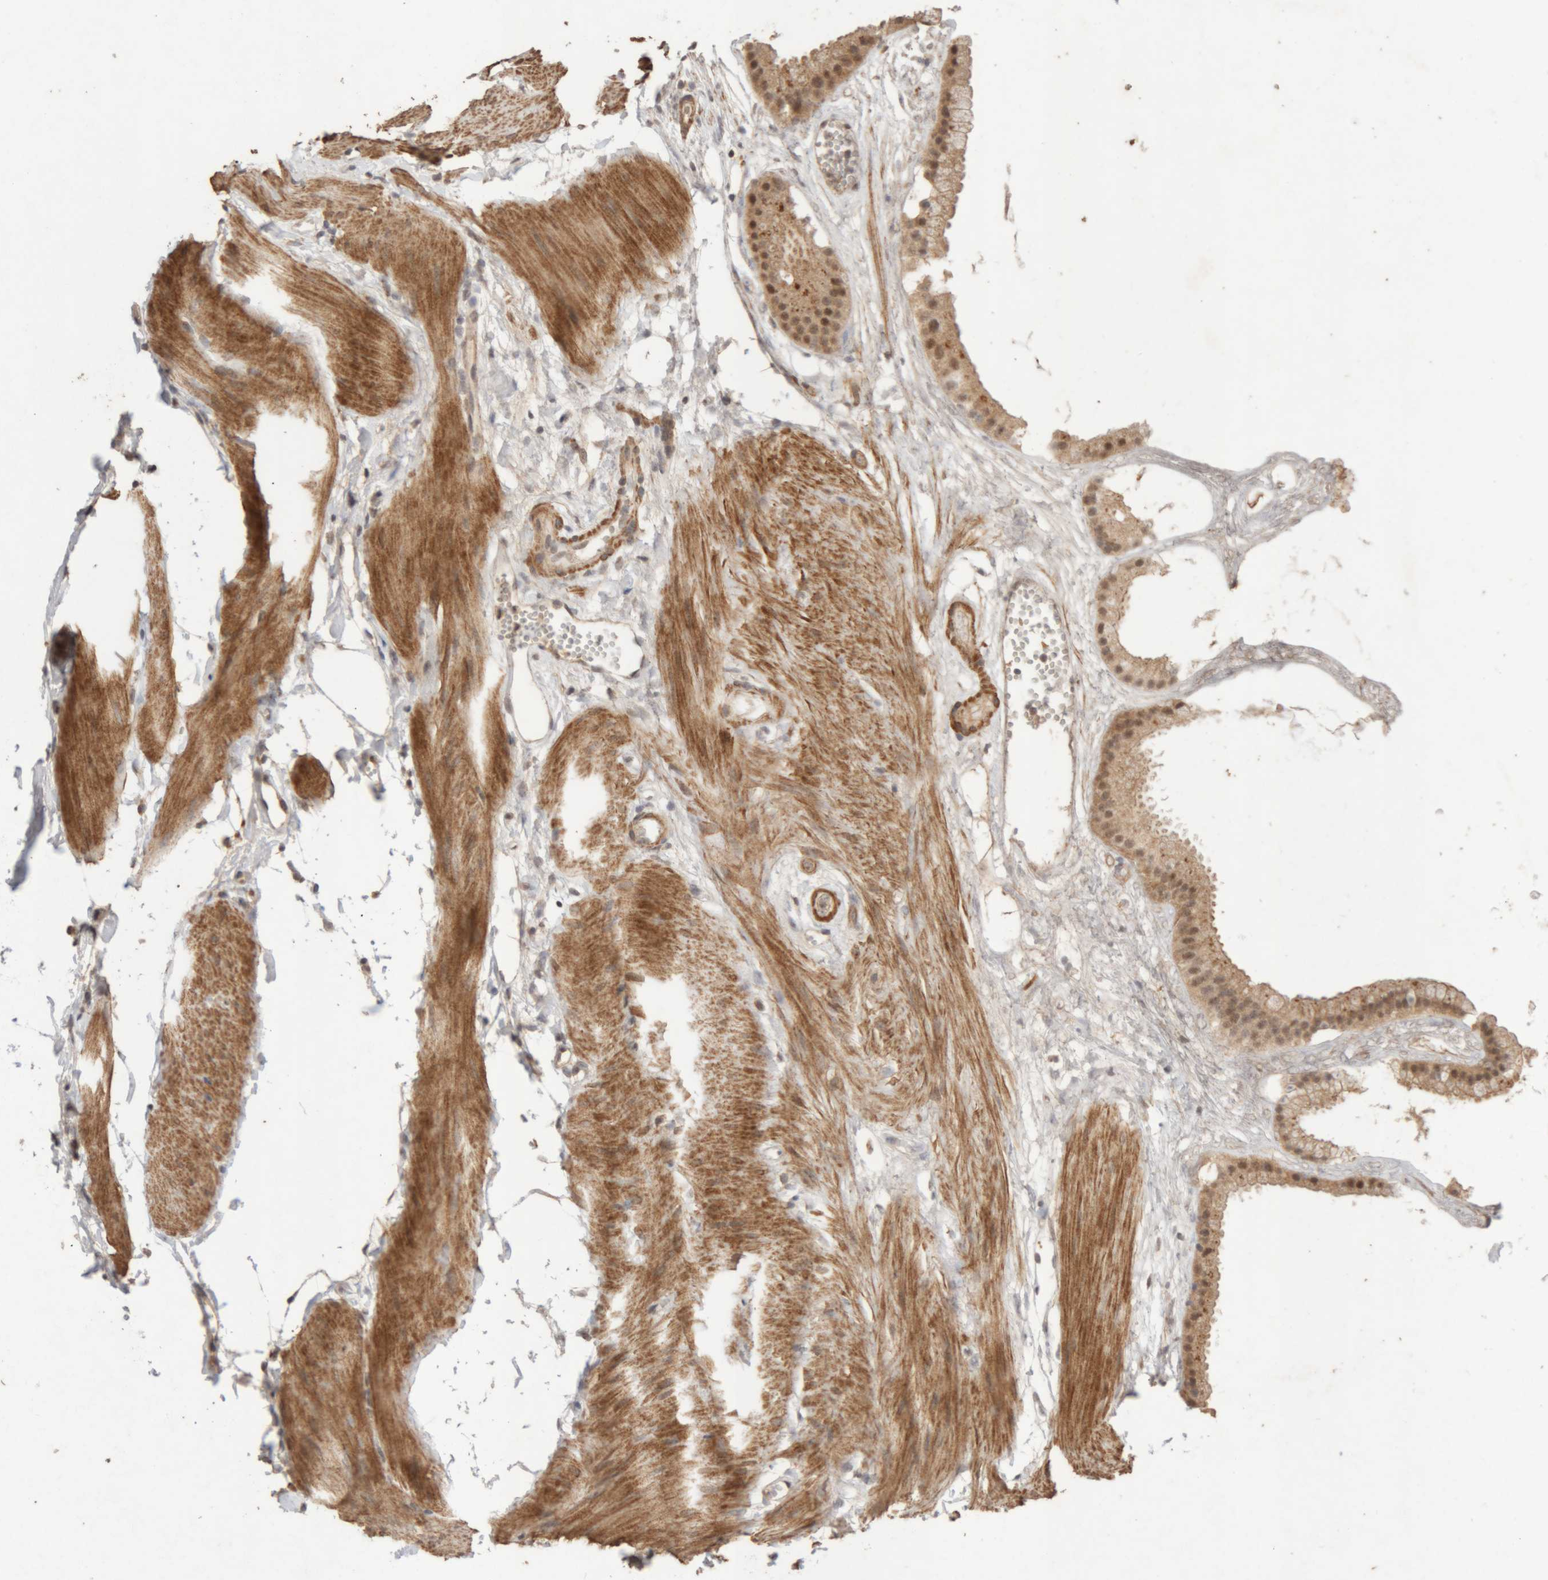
{"staining": {"intensity": "moderate", "quantity": ">75%", "location": "cytoplasmic/membranous,nuclear"}, "tissue": "gallbladder", "cell_type": "Glandular cells", "image_type": "normal", "snomed": [{"axis": "morphology", "description": "Normal tissue, NOS"}, {"axis": "topography", "description": "Gallbladder"}], "caption": "Immunohistochemistry (IHC) image of normal gallbladder: human gallbladder stained using immunohistochemistry exhibits medium levels of moderate protein expression localized specifically in the cytoplasmic/membranous,nuclear of glandular cells, appearing as a cytoplasmic/membranous,nuclear brown color.", "gene": "KEAP1", "patient": {"sex": "female", "age": 64}}